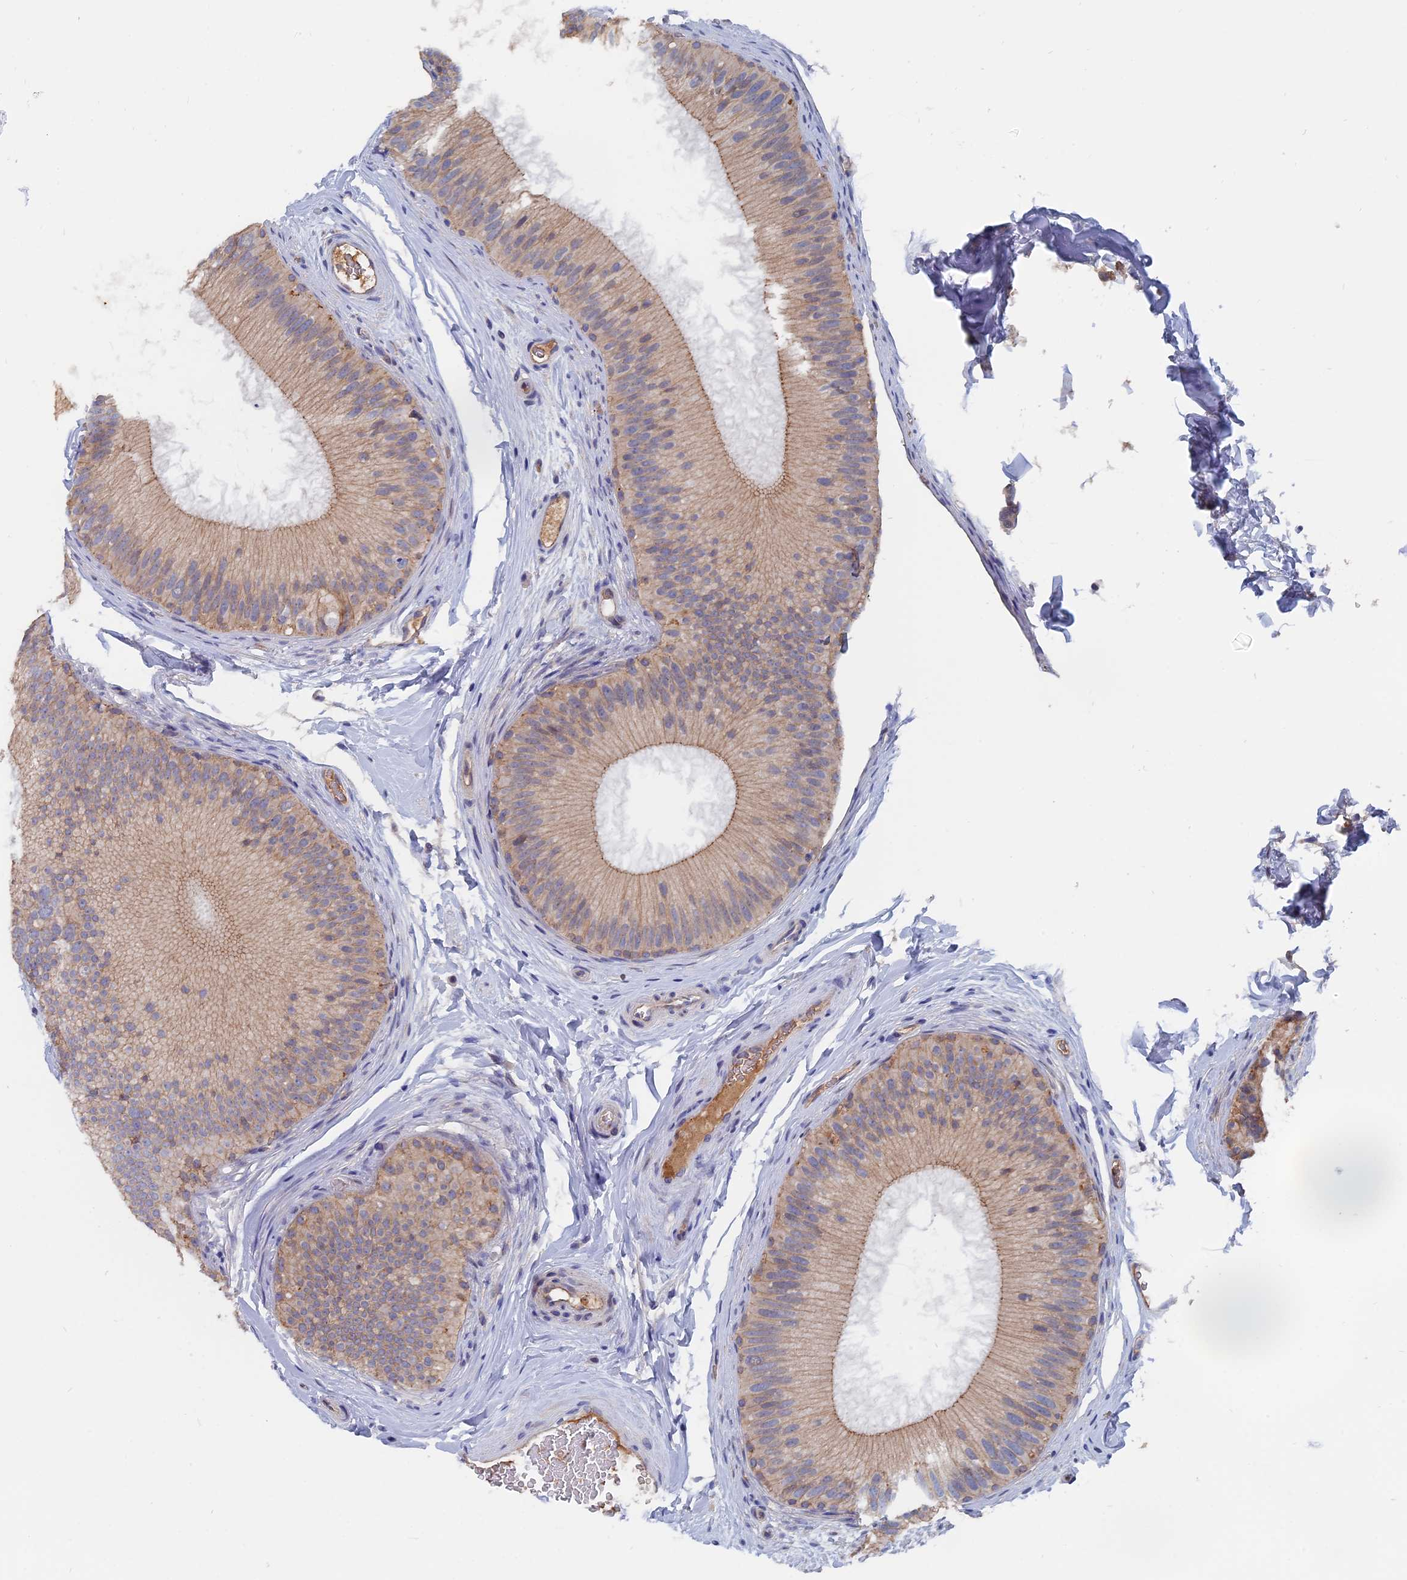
{"staining": {"intensity": "weak", "quantity": "25%-75%", "location": "cytoplasmic/membranous"}, "tissue": "epididymis", "cell_type": "Glandular cells", "image_type": "normal", "snomed": [{"axis": "morphology", "description": "Normal tissue, NOS"}, {"axis": "topography", "description": "Epididymis"}], "caption": "Glandular cells exhibit low levels of weak cytoplasmic/membranous staining in approximately 25%-75% of cells in unremarkable epididymis.", "gene": "SLC33A1", "patient": {"sex": "male", "age": 45}}